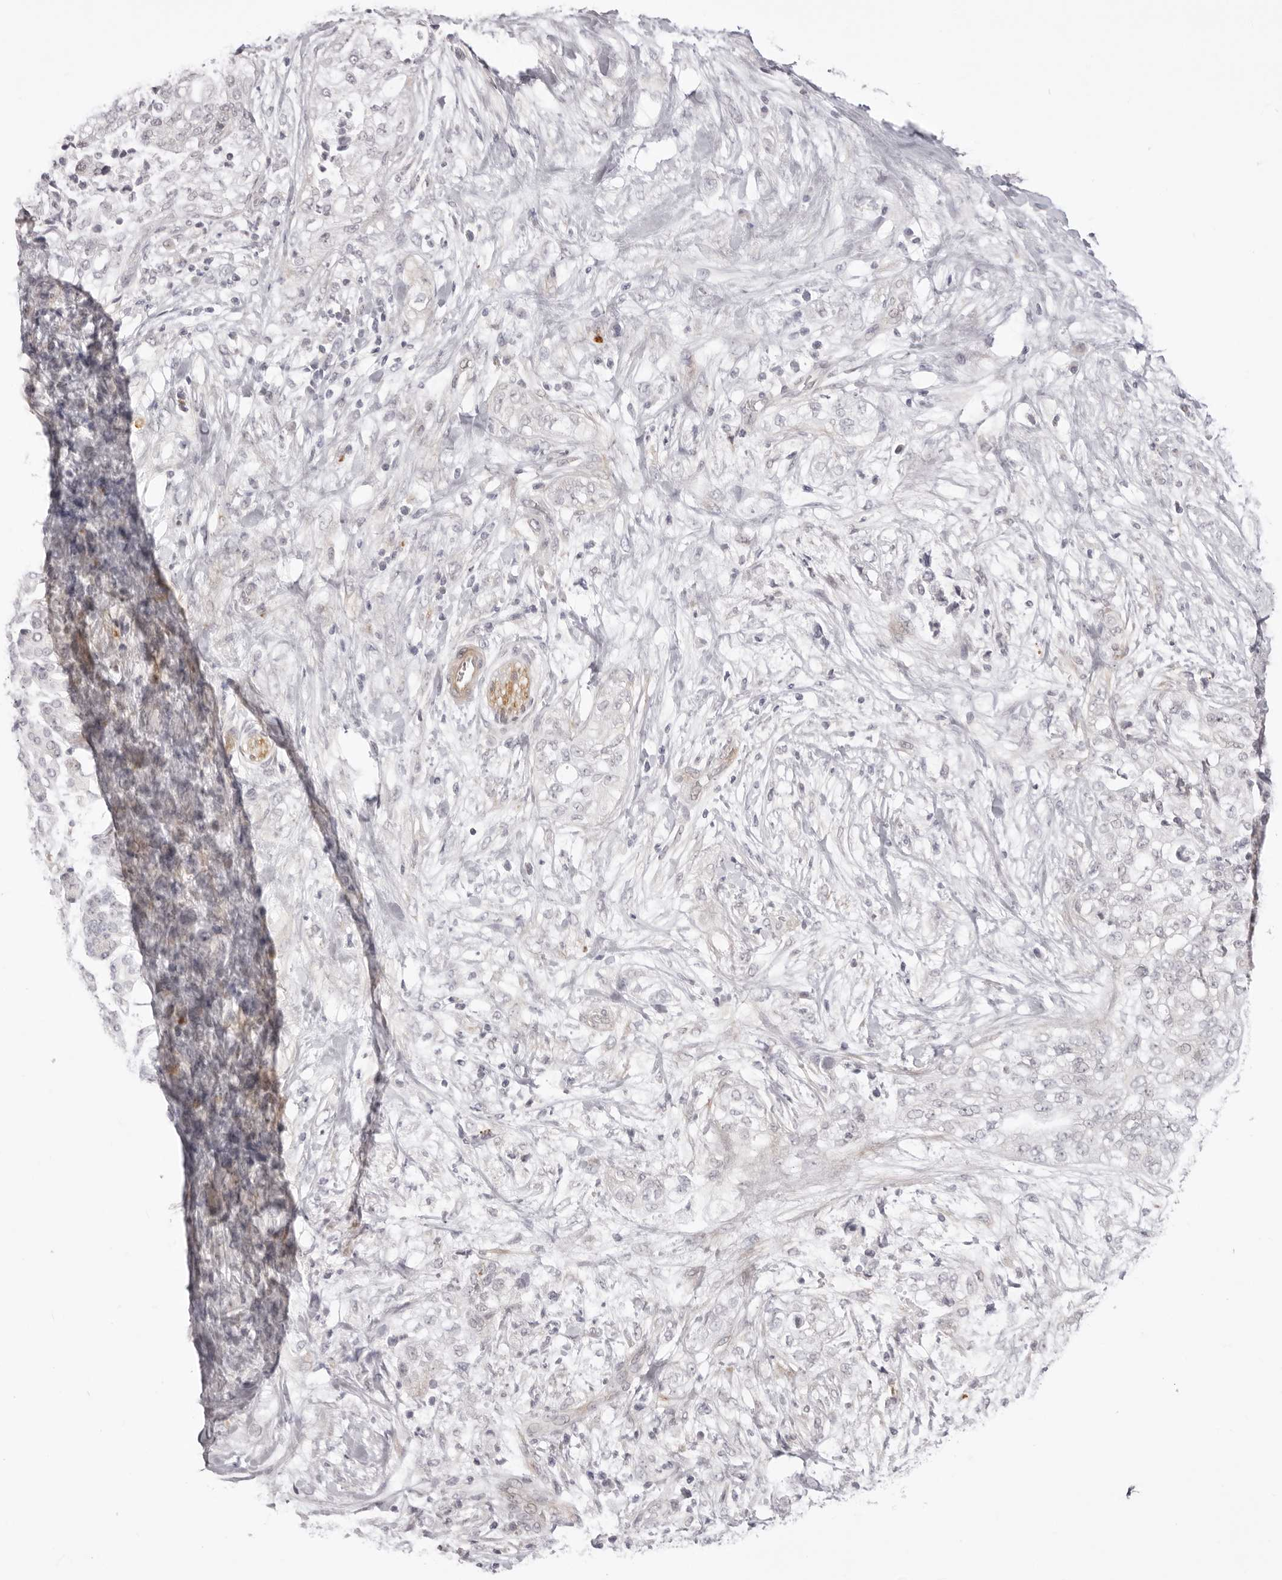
{"staining": {"intensity": "negative", "quantity": "none", "location": "none"}, "tissue": "pancreatic cancer", "cell_type": "Tumor cells", "image_type": "cancer", "snomed": [{"axis": "morphology", "description": "Adenocarcinoma, NOS"}, {"axis": "topography", "description": "Pancreas"}], "caption": "Adenocarcinoma (pancreatic) was stained to show a protein in brown. There is no significant expression in tumor cells.", "gene": "SUGCT", "patient": {"sex": "male", "age": 72}}